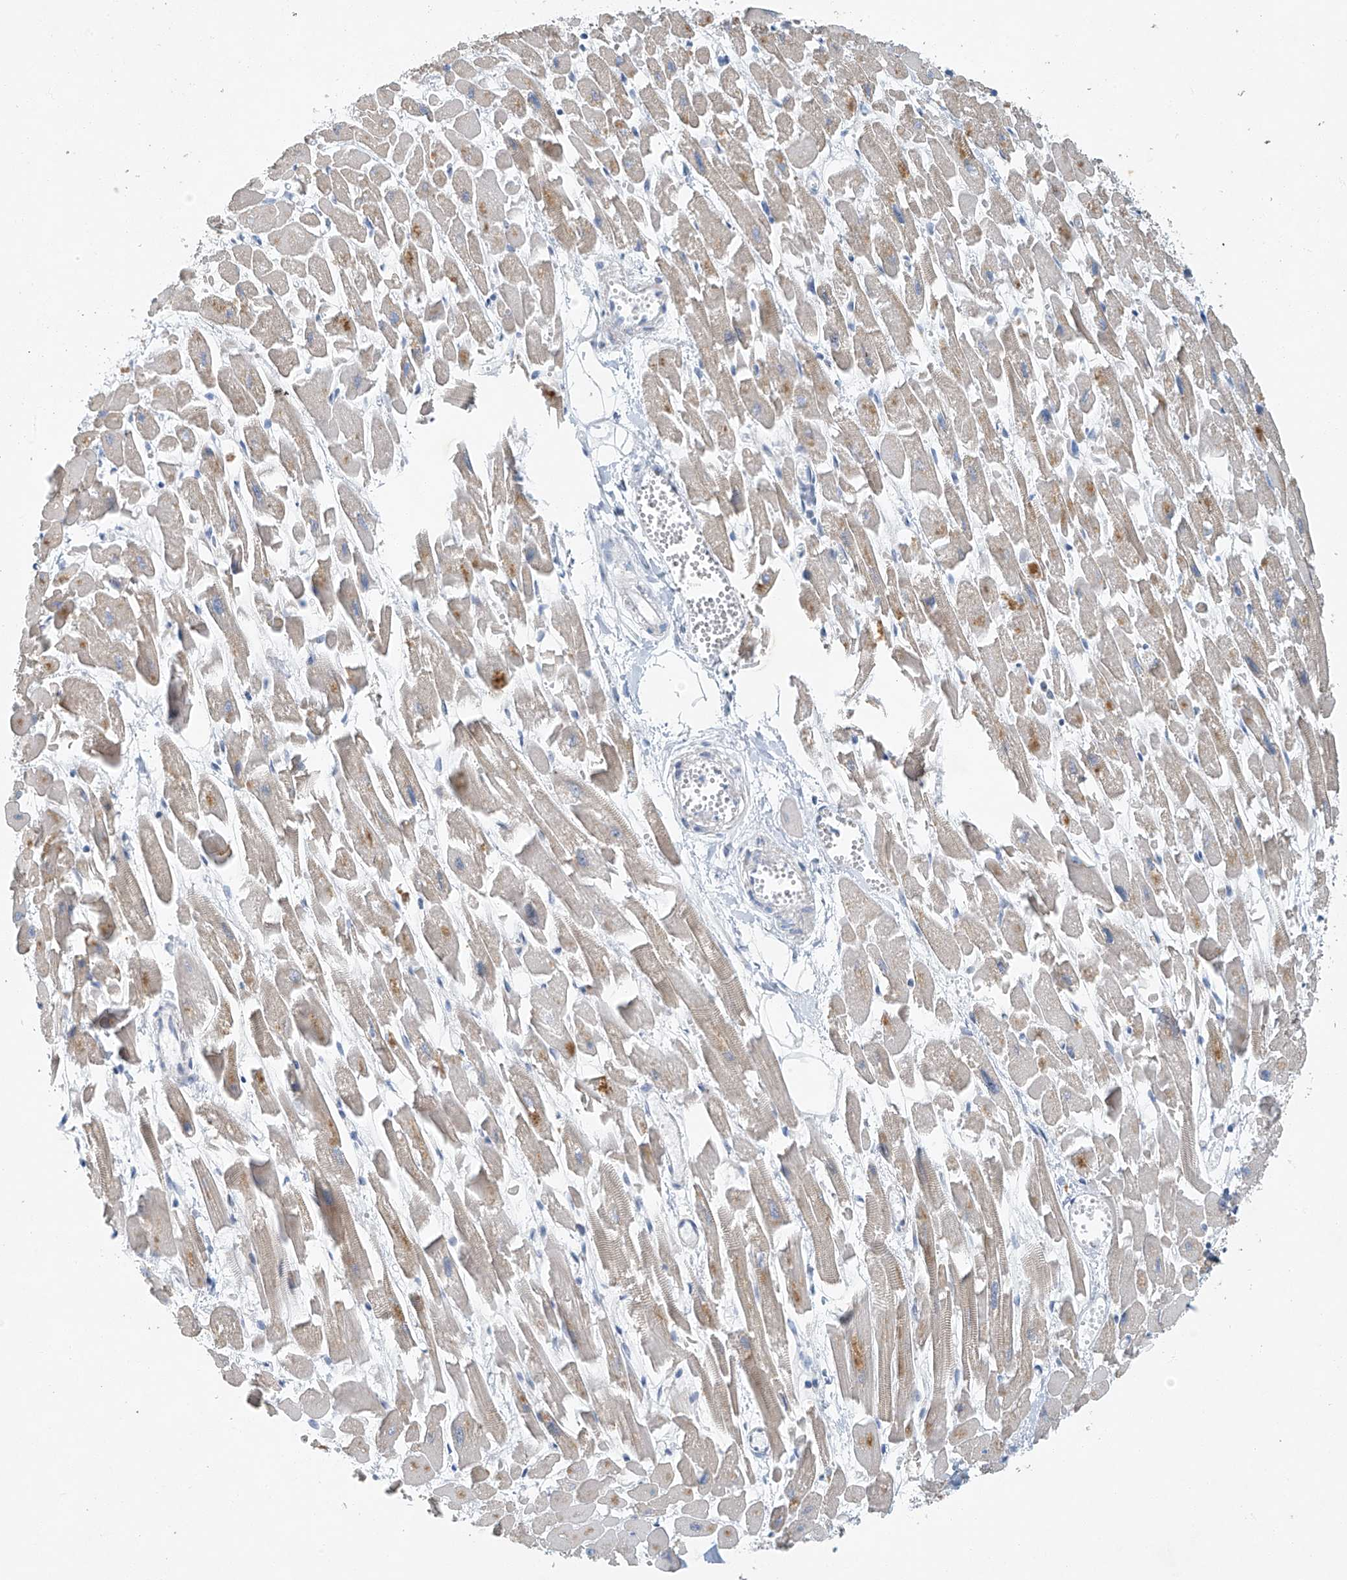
{"staining": {"intensity": "weak", "quantity": "<25%", "location": "cytoplasmic/membranous"}, "tissue": "heart muscle", "cell_type": "Cardiomyocytes", "image_type": "normal", "snomed": [{"axis": "morphology", "description": "Normal tissue, NOS"}, {"axis": "topography", "description": "Heart"}], "caption": "This micrograph is of unremarkable heart muscle stained with immunohistochemistry to label a protein in brown with the nuclei are counter-stained blue. There is no expression in cardiomyocytes.", "gene": "TAF8", "patient": {"sex": "female", "age": 64}}